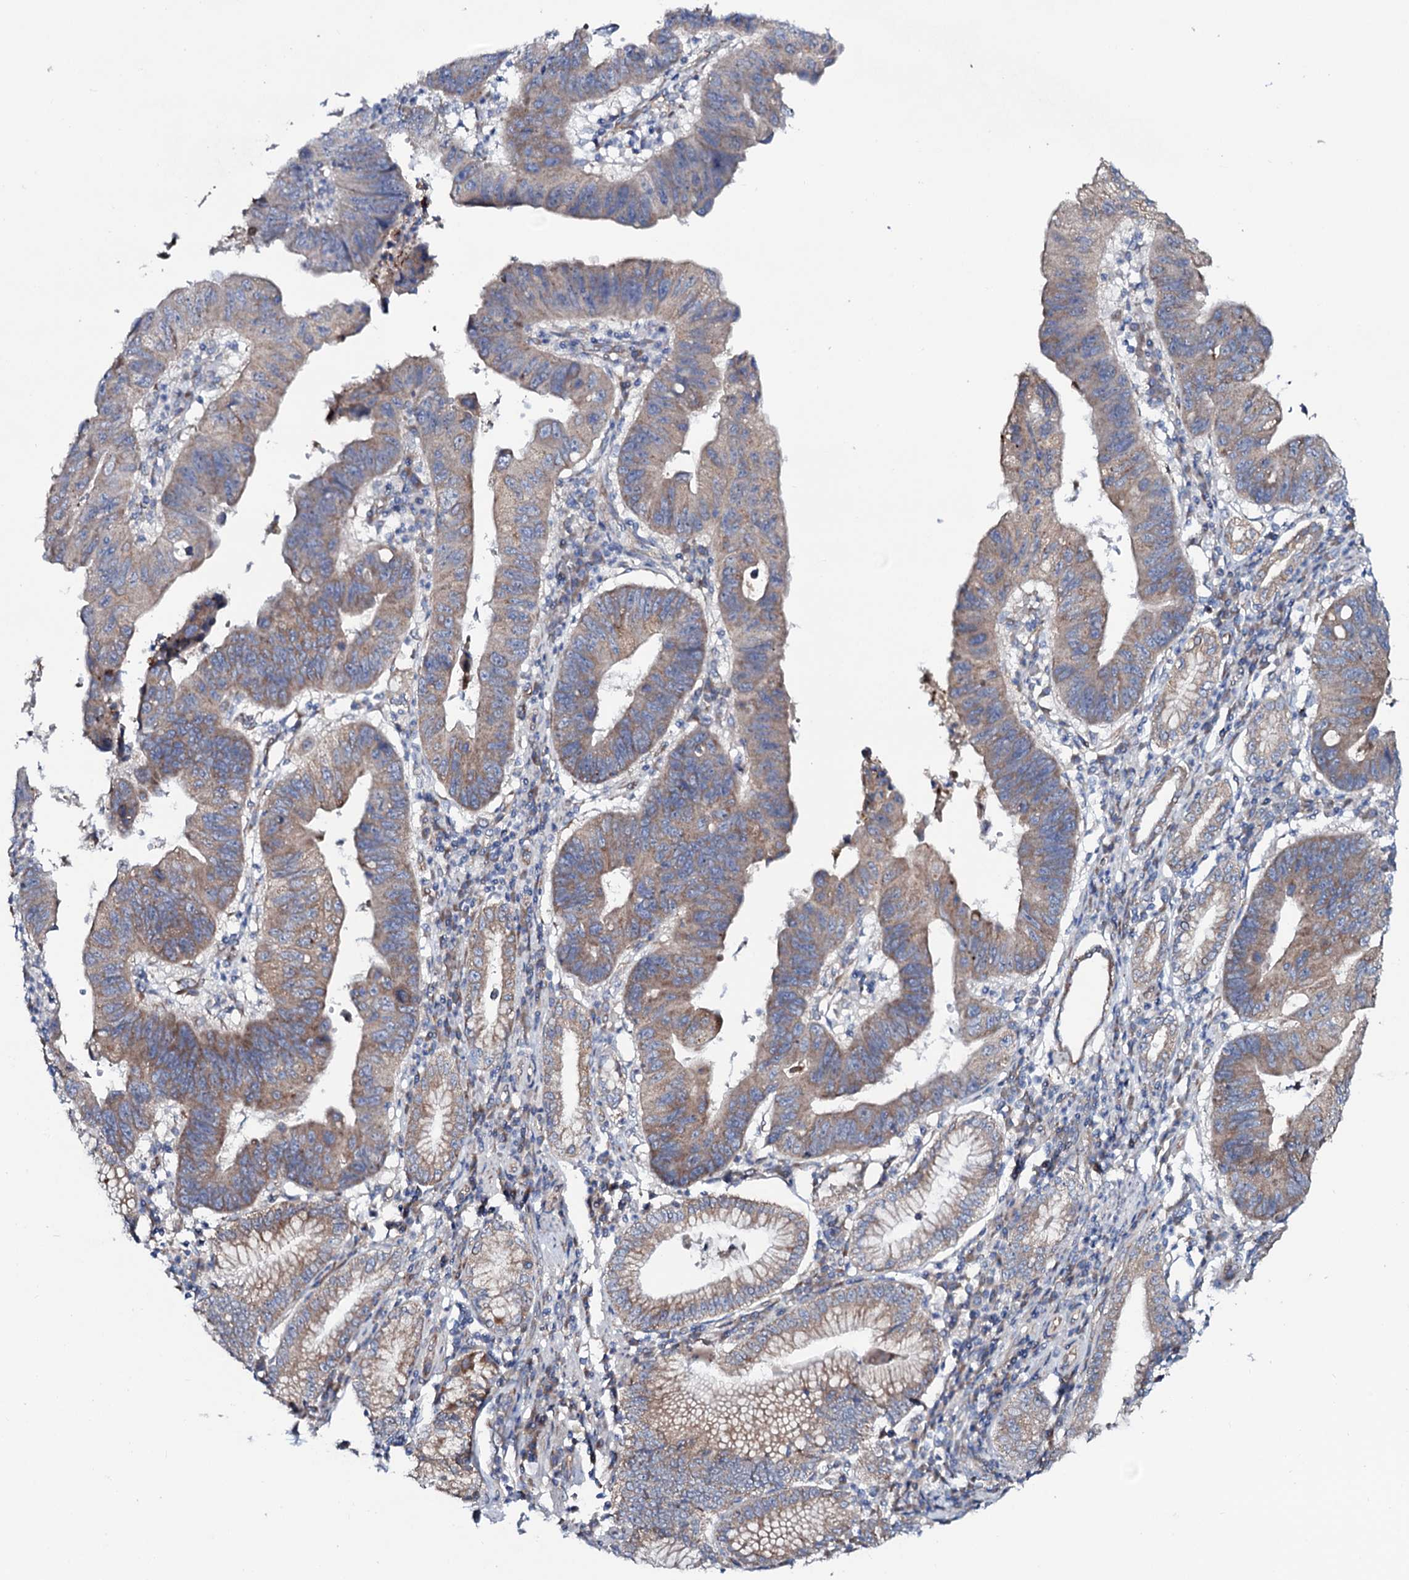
{"staining": {"intensity": "moderate", "quantity": ">75%", "location": "cytoplasmic/membranous"}, "tissue": "stomach cancer", "cell_type": "Tumor cells", "image_type": "cancer", "snomed": [{"axis": "morphology", "description": "Adenocarcinoma, NOS"}, {"axis": "topography", "description": "Stomach"}], "caption": "IHC image of neoplastic tissue: stomach adenocarcinoma stained using immunohistochemistry shows medium levels of moderate protein expression localized specifically in the cytoplasmic/membranous of tumor cells, appearing as a cytoplasmic/membranous brown color.", "gene": "STARD13", "patient": {"sex": "male", "age": 59}}